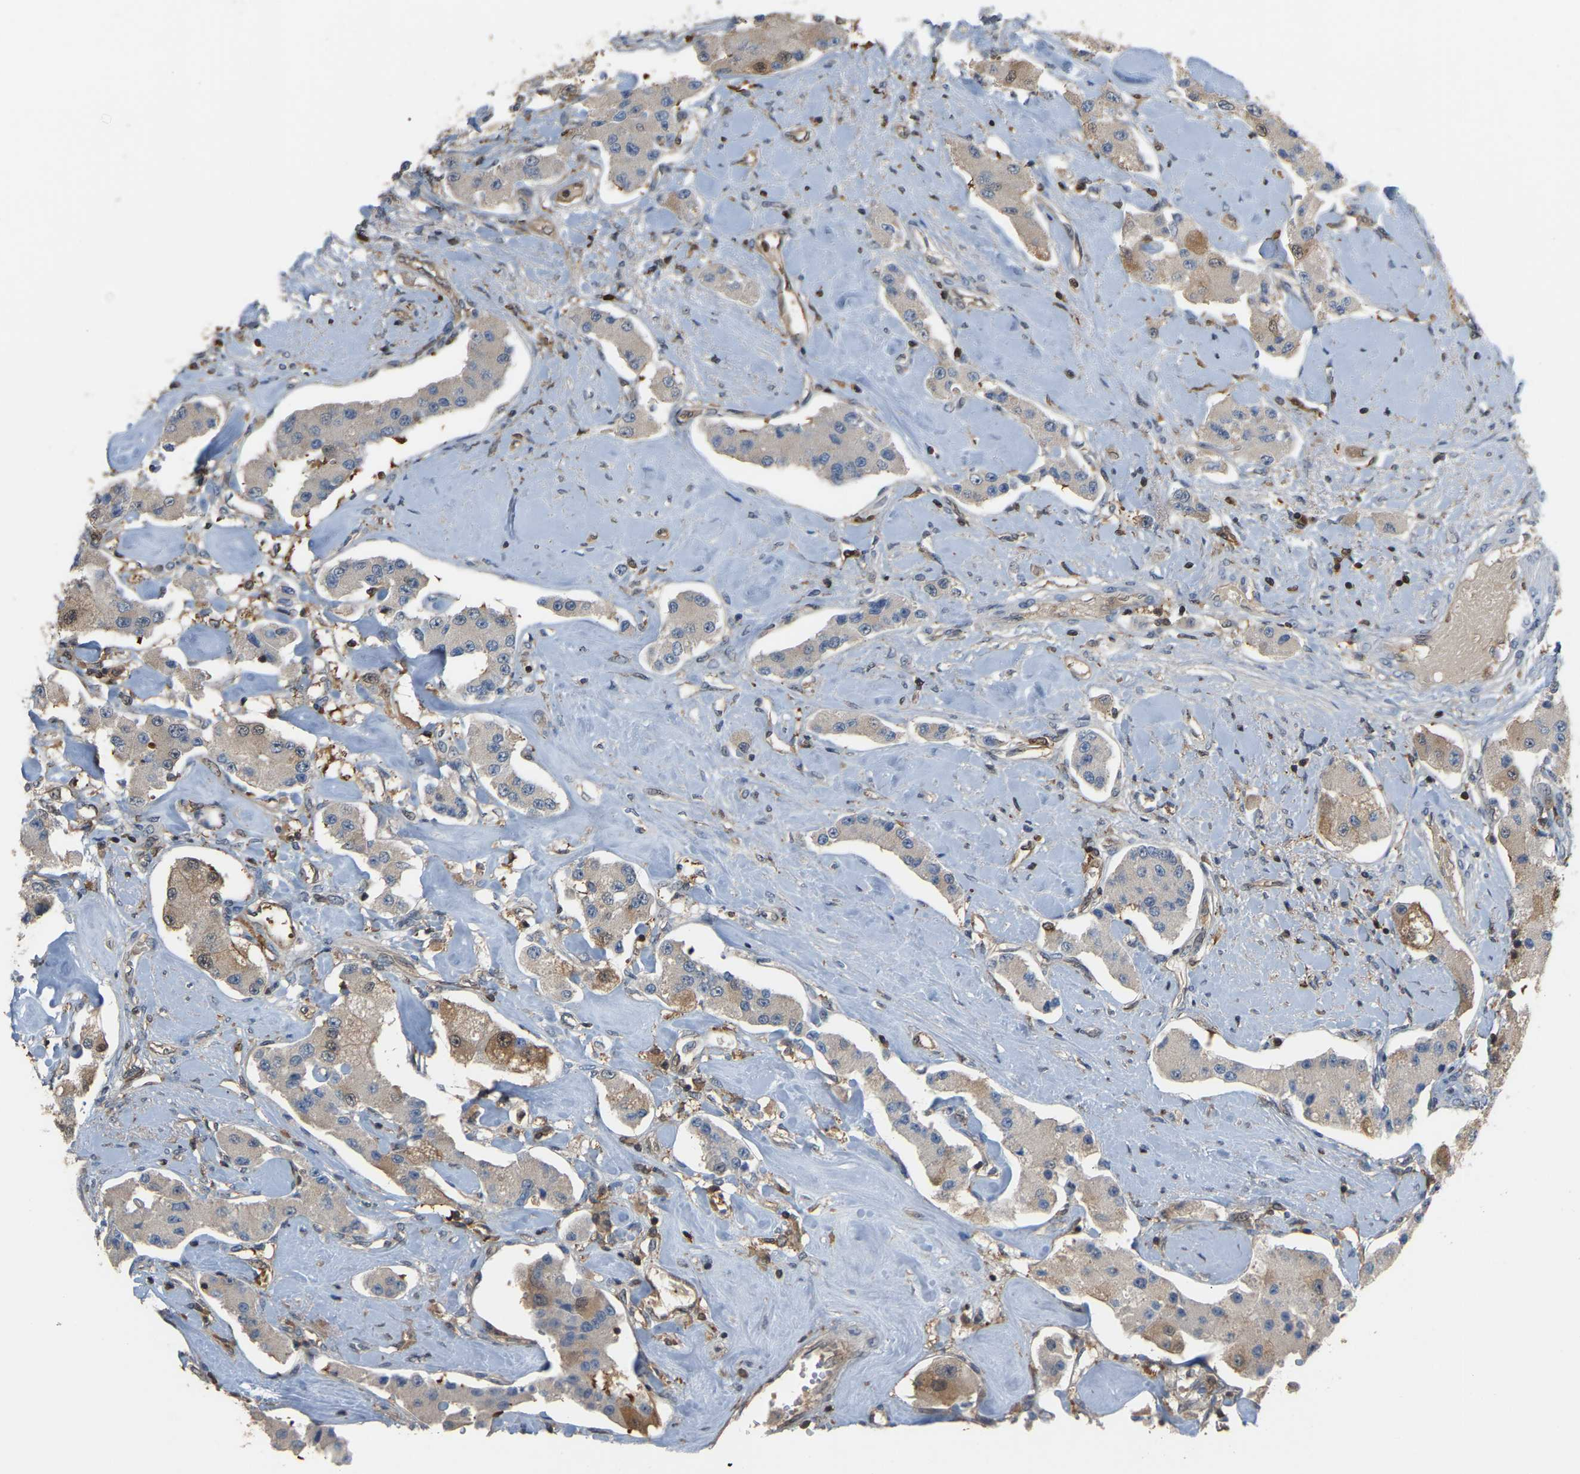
{"staining": {"intensity": "moderate", "quantity": "25%-75%", "location": "cytoplasmic/membranous"}, "tissue": "carcinoid", "cell_type": "Tumor cells", "image_type": "cancer", "snomed": [{"axis": "morphology", "description": "Carcinoid, malignant, NOS"}, {"axis": "topography", "description": "Pancreas"}], "caption": "This histopathology image reveals immunohistochemistry (IHC) staining of human malignant carcinoid, with medium moderate cytoplasmic/membranous positivity in about 25%-75% of tumor cells.", "gene": "MTPN", "patient": {"sex": "male", "age": 41}}